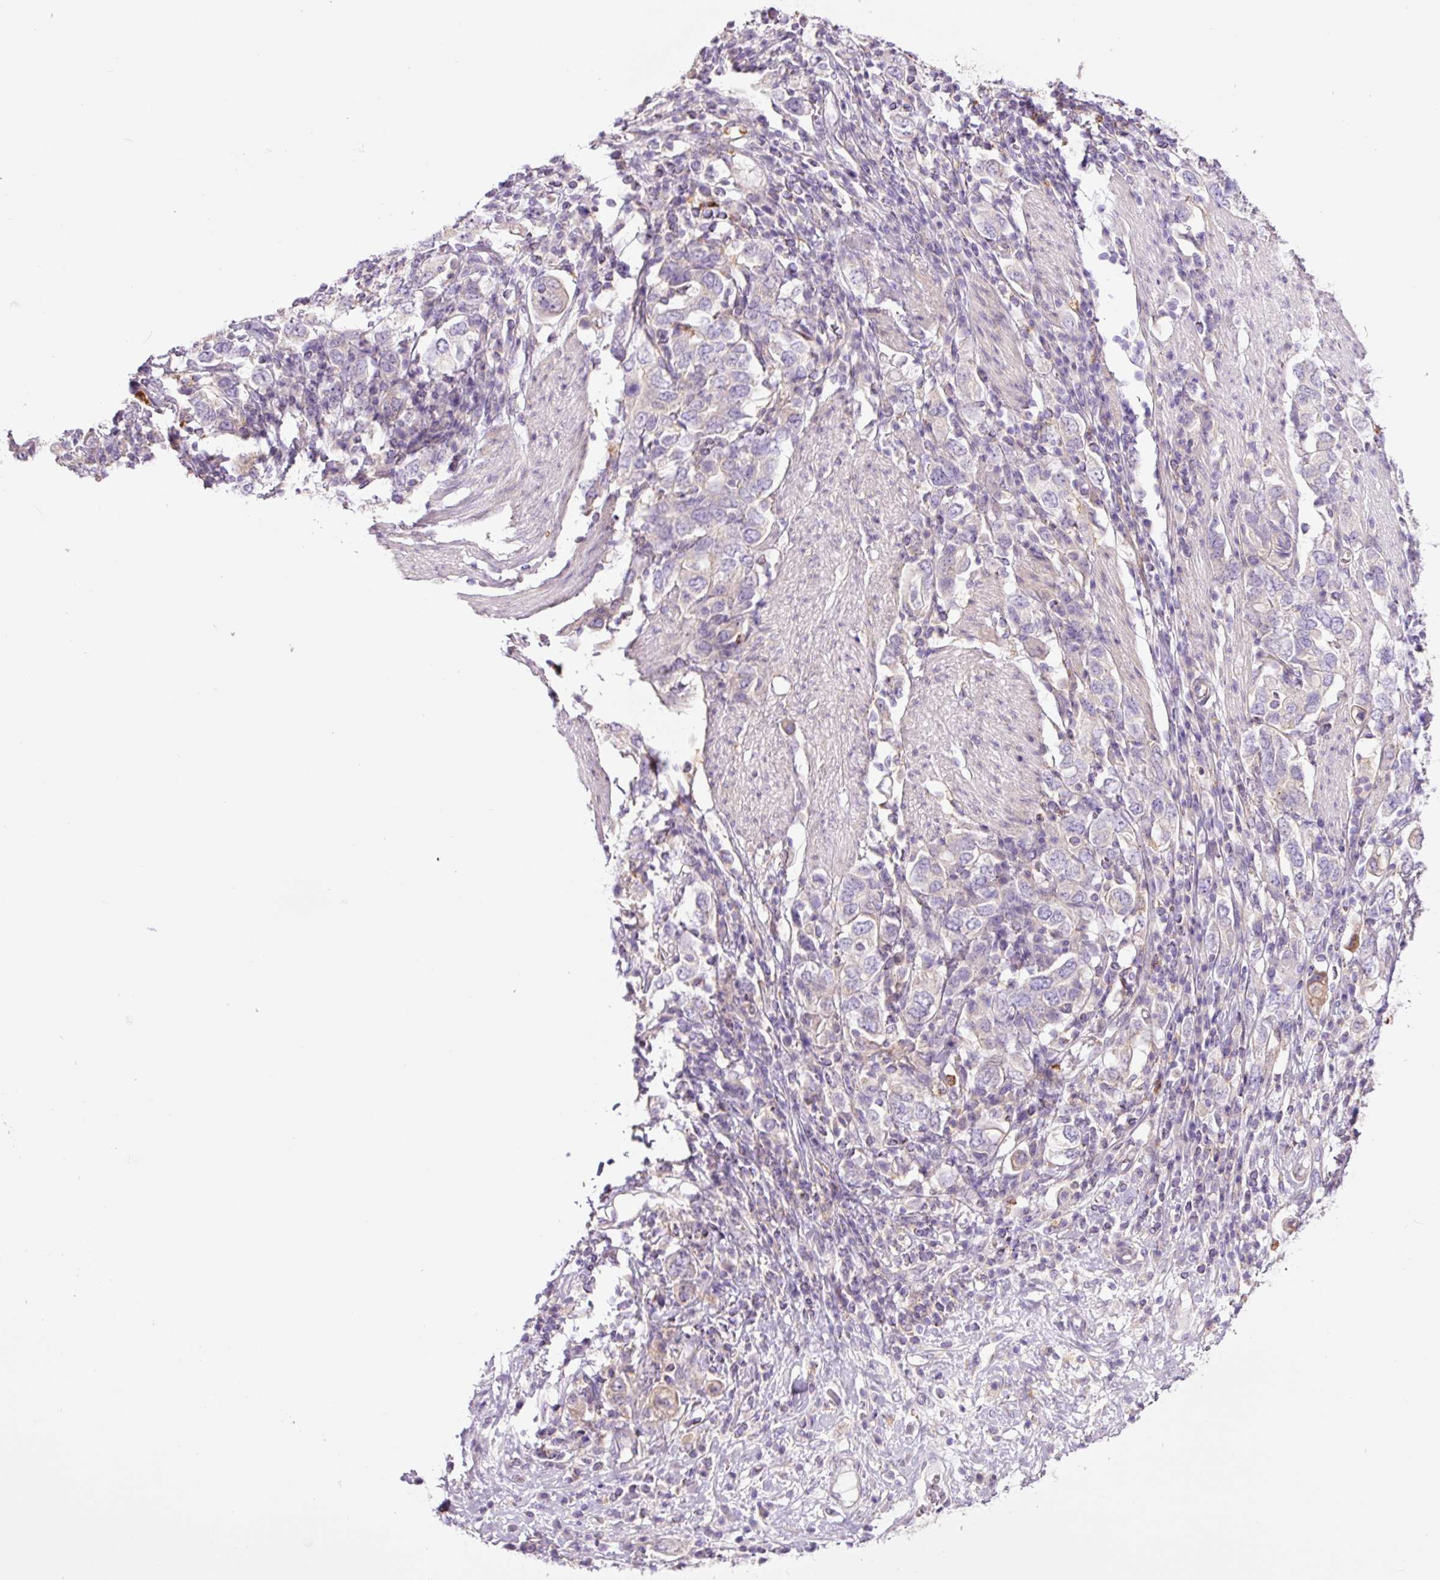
{"staining": {"intensity": "negative", "quantity": "none", "location": "none"}, "tissue": "stomach cancer", "cell_type": "Tumor cells", "image_type": "cancer", "snomed": [{"axis": "morphology", "description": "Adenocarcinoma, NOS"}, {"axis": "topography", "description": "Stomach, upper"}, {"axis": "topography", "description": "Stomach"}], "caption": "The image reveals no significant expression in tumor cells of adenocarcinoma (stomach). (DAB immunohistochemistry (IHC), high magnification).", "gene": "SH2D6", "patient": {"sex": "male", "age": 62}}